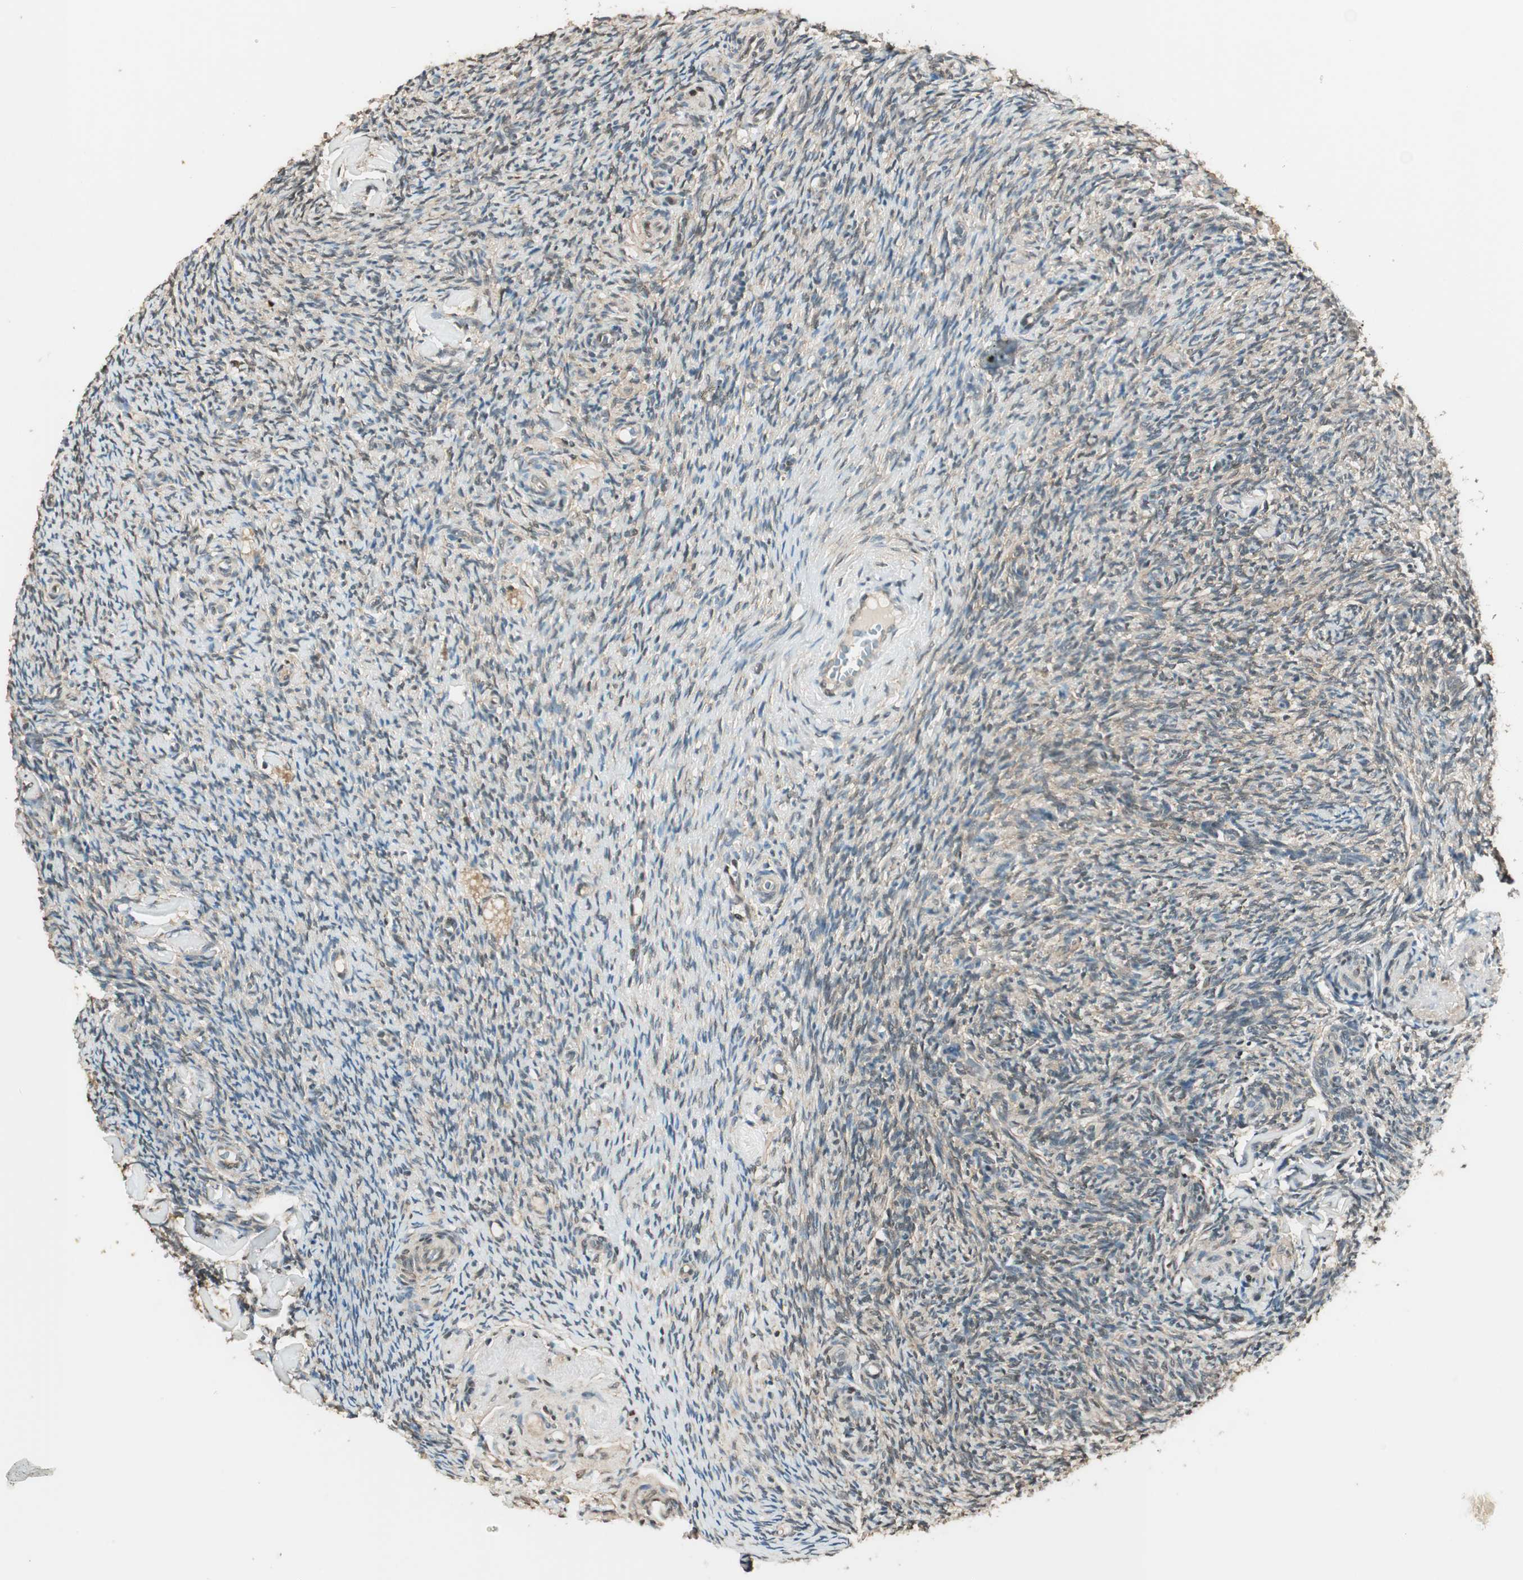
{"staining": {"intensity": "moderate", "quantity": "25%-75%", "location": "cytoplasmic/membranous"}, "tissue": "ovary", "cell_type": "Follicle cells", "image_type": "normal", "snomed": [{"axis": "morphology", "description": "Normal tissue, NOS"}, {"axis": "topography", "description": "Ovary"}], "caption": "Immunohistochemistry (IHC) image of benign ovary stained for a protein (brown), which exhibits medium levels of moderate cytoplasmic/membranous staining in approximately 25%-75% of follicle cells.", "gene": "USP5", "patient": {"sex": "female", "age": 60}}